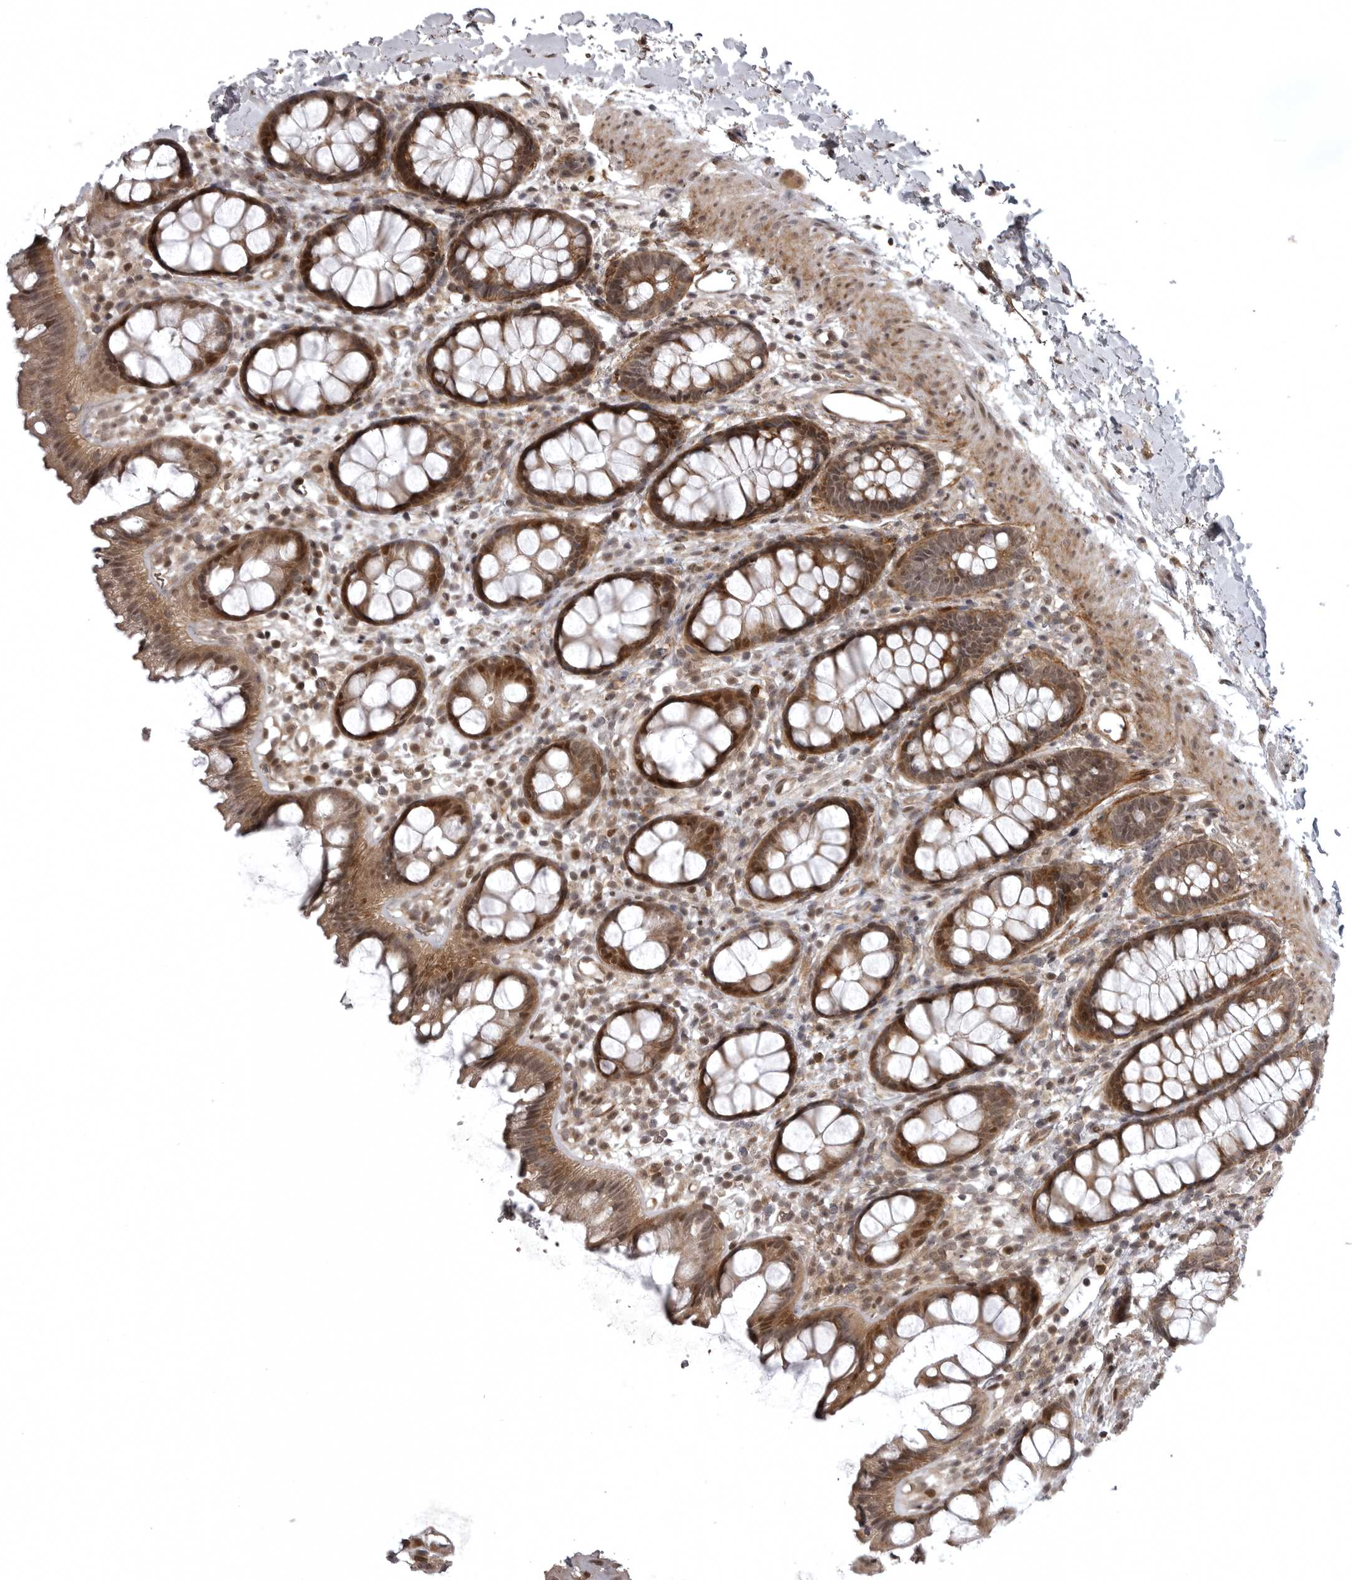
{"staining": {"intensity": "moderate", "quantity": ">75%", "location": "cytoplasmic/membranous,nuclear"}, "tissue": "rectum", "cell_type": "Glandular cells", "image_type": "normal", "snomed": [{"axis": "morphology", "description": "Normal tissue, NOS"}, {"axis": "topography", "description": "Rectum"}], "caption": "The histopathology image reveals a brown stain indicating the presence of a protein in the cytoplasmic/membranous,nuclear of glandular cells in rectum.", "gene": "SNX16", "patient": {"sex": "female", "age": 65}}